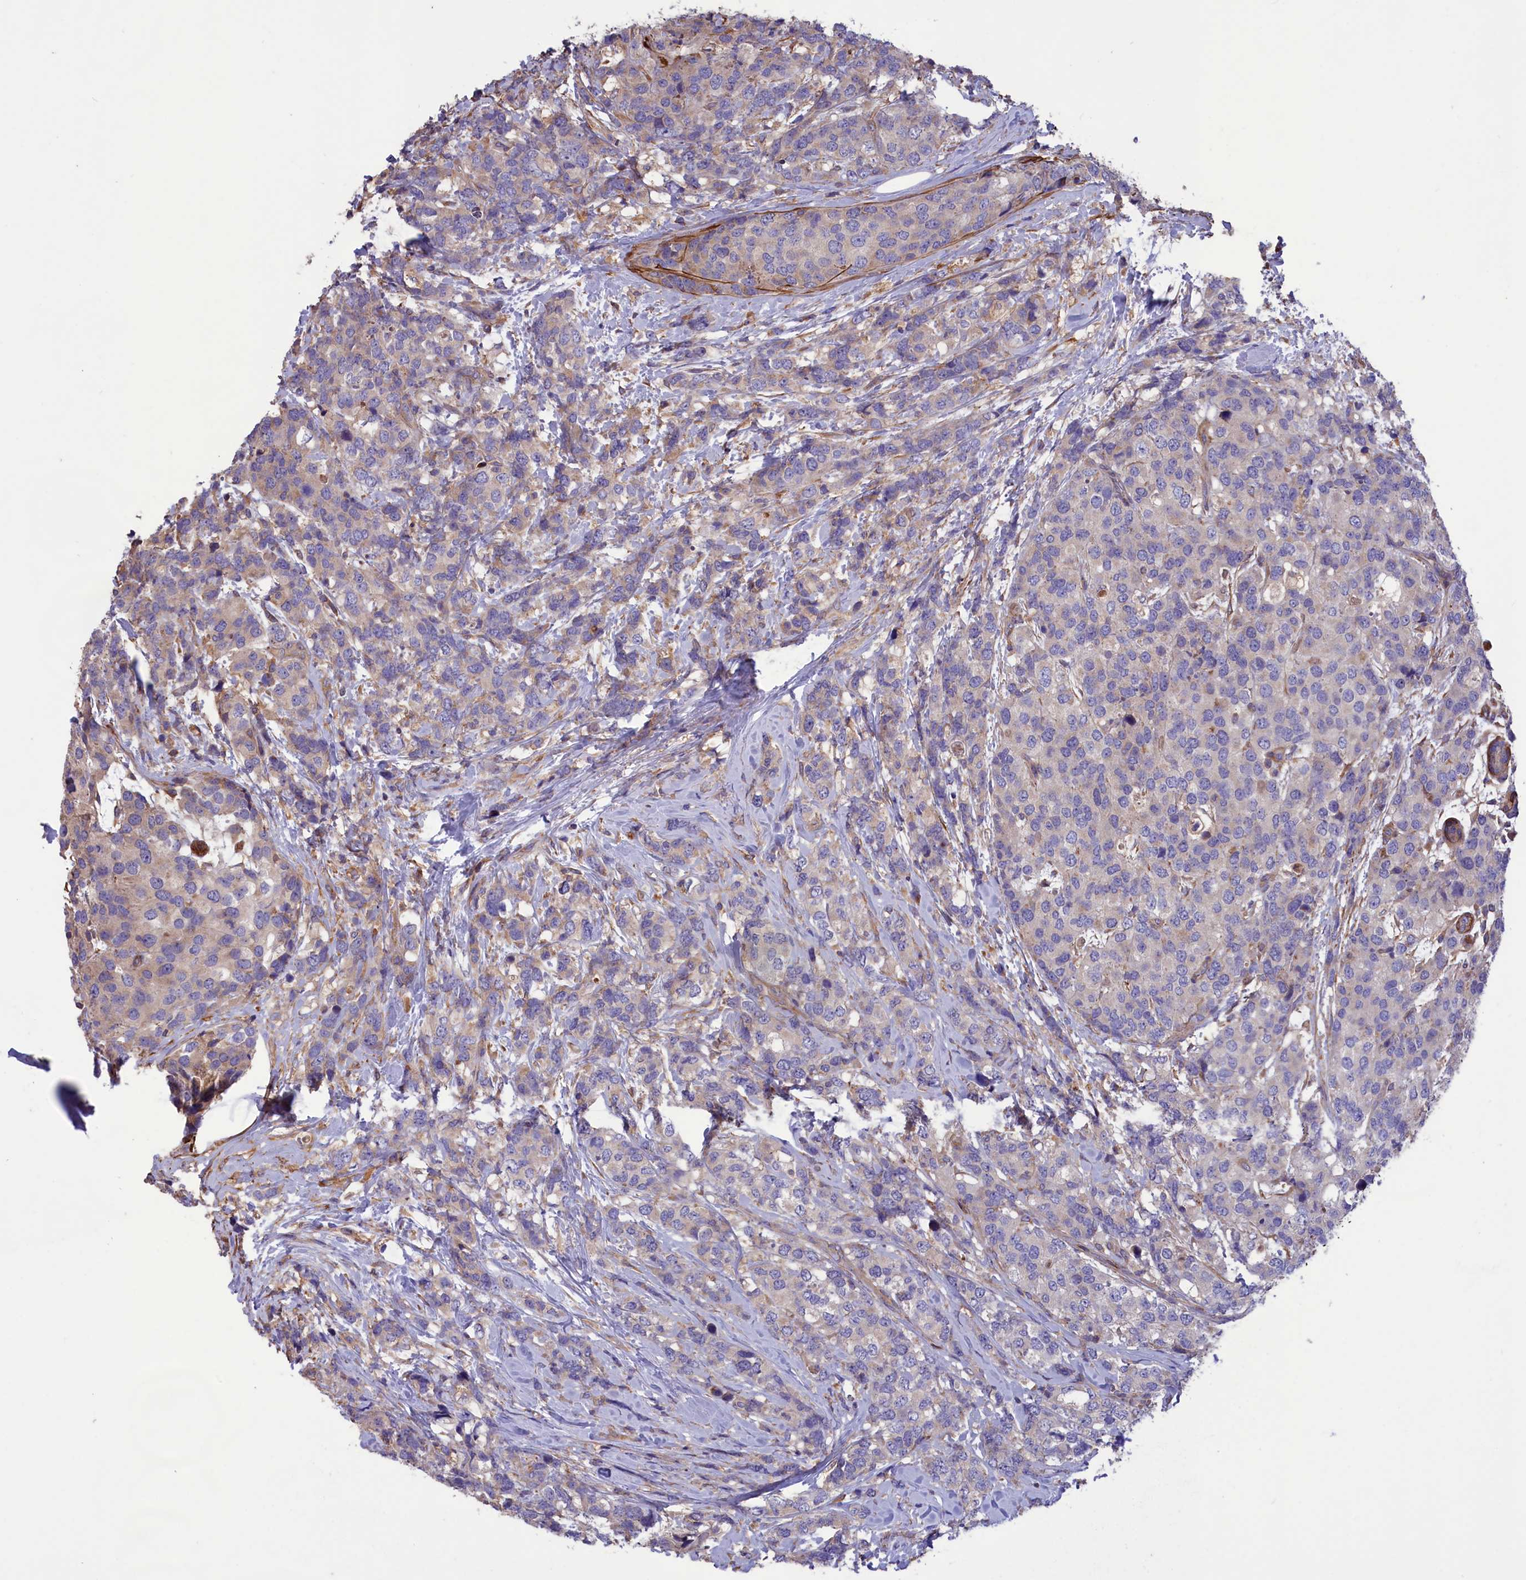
{"staining": {"intensity": "negative", "quantity": "none", "location": "none"}, "tissue": "breast cancer", "cell_type": "Tumor cells", "image_type": "cancer", "snomed": [{"axis": "morphology", "description": "Lobular carcinoma"}, {"axis": "topography", "description": "Breast"}], "caption": "Breast cancer (lobular carcinoma) was stained to show a protein in brown. There is no significant positivity in tumor cells. The staining is performed using DAB (3,3'-diaminobenzidine) brown chromogen with nuclei counter-stained in using hematoxylin.", "gene": "AMDHD2", "patient": {"sex": "female", "age": 59}}